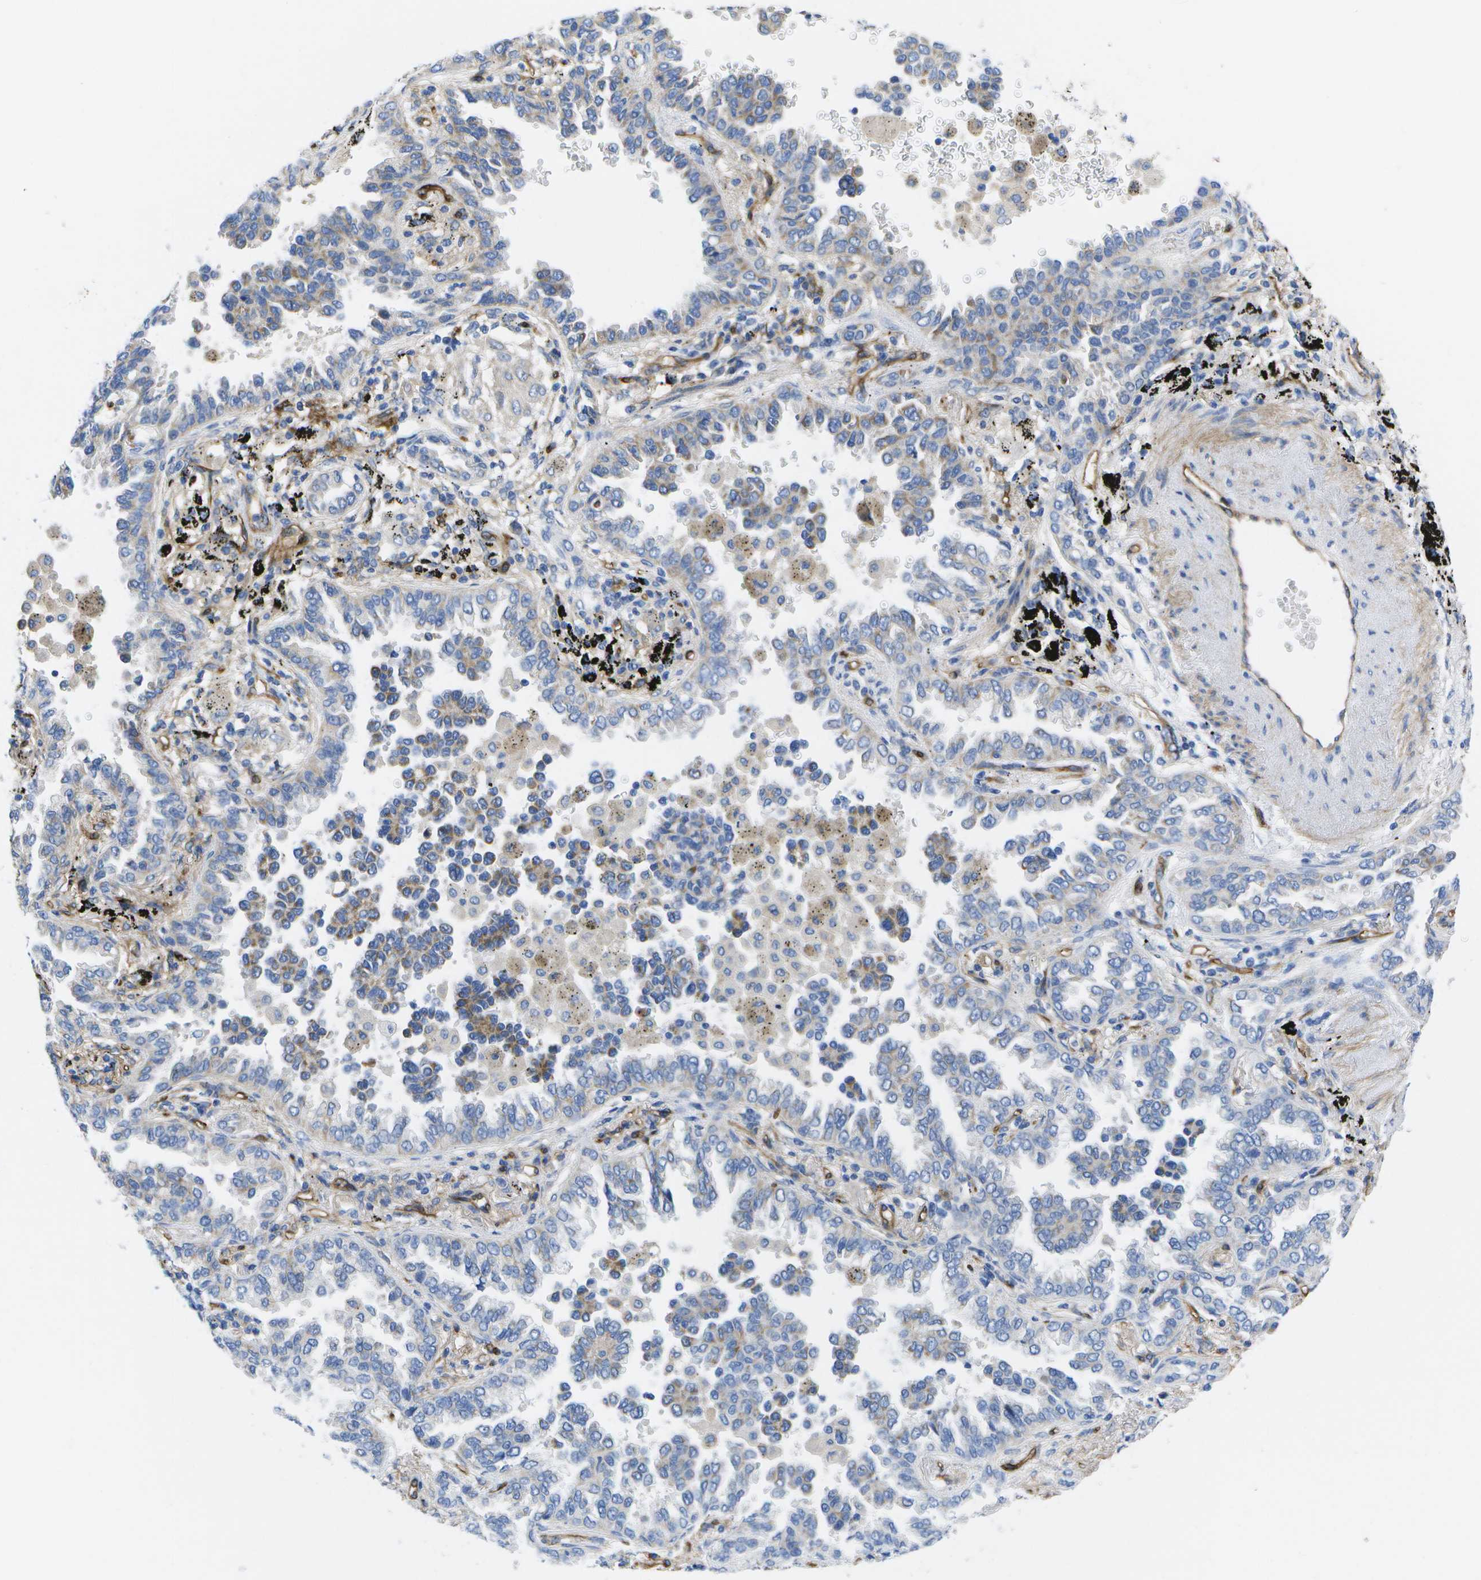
{"staining": {"intensity": "weak", "quantity": "<25%", "location": "cytoplasmic/membranous"}, "tissue": "lung cancer", "cell_type": "Tumor cells", "image_type": "cancer", "snomed": [{"axis": "morphology", "description": "Normal tissue, NOS"}, {"axis": "morphology", "description": "Adenocarcinoma, NOS"}, {"axis": "topography", "description": "Lung"}], "caption": "Protein analysis of lung cancer (adenocarcinoma) shows no significant staining in tumor cells.", "gene": "DYSF", "patient": {"sex": "male", "age": 59}}